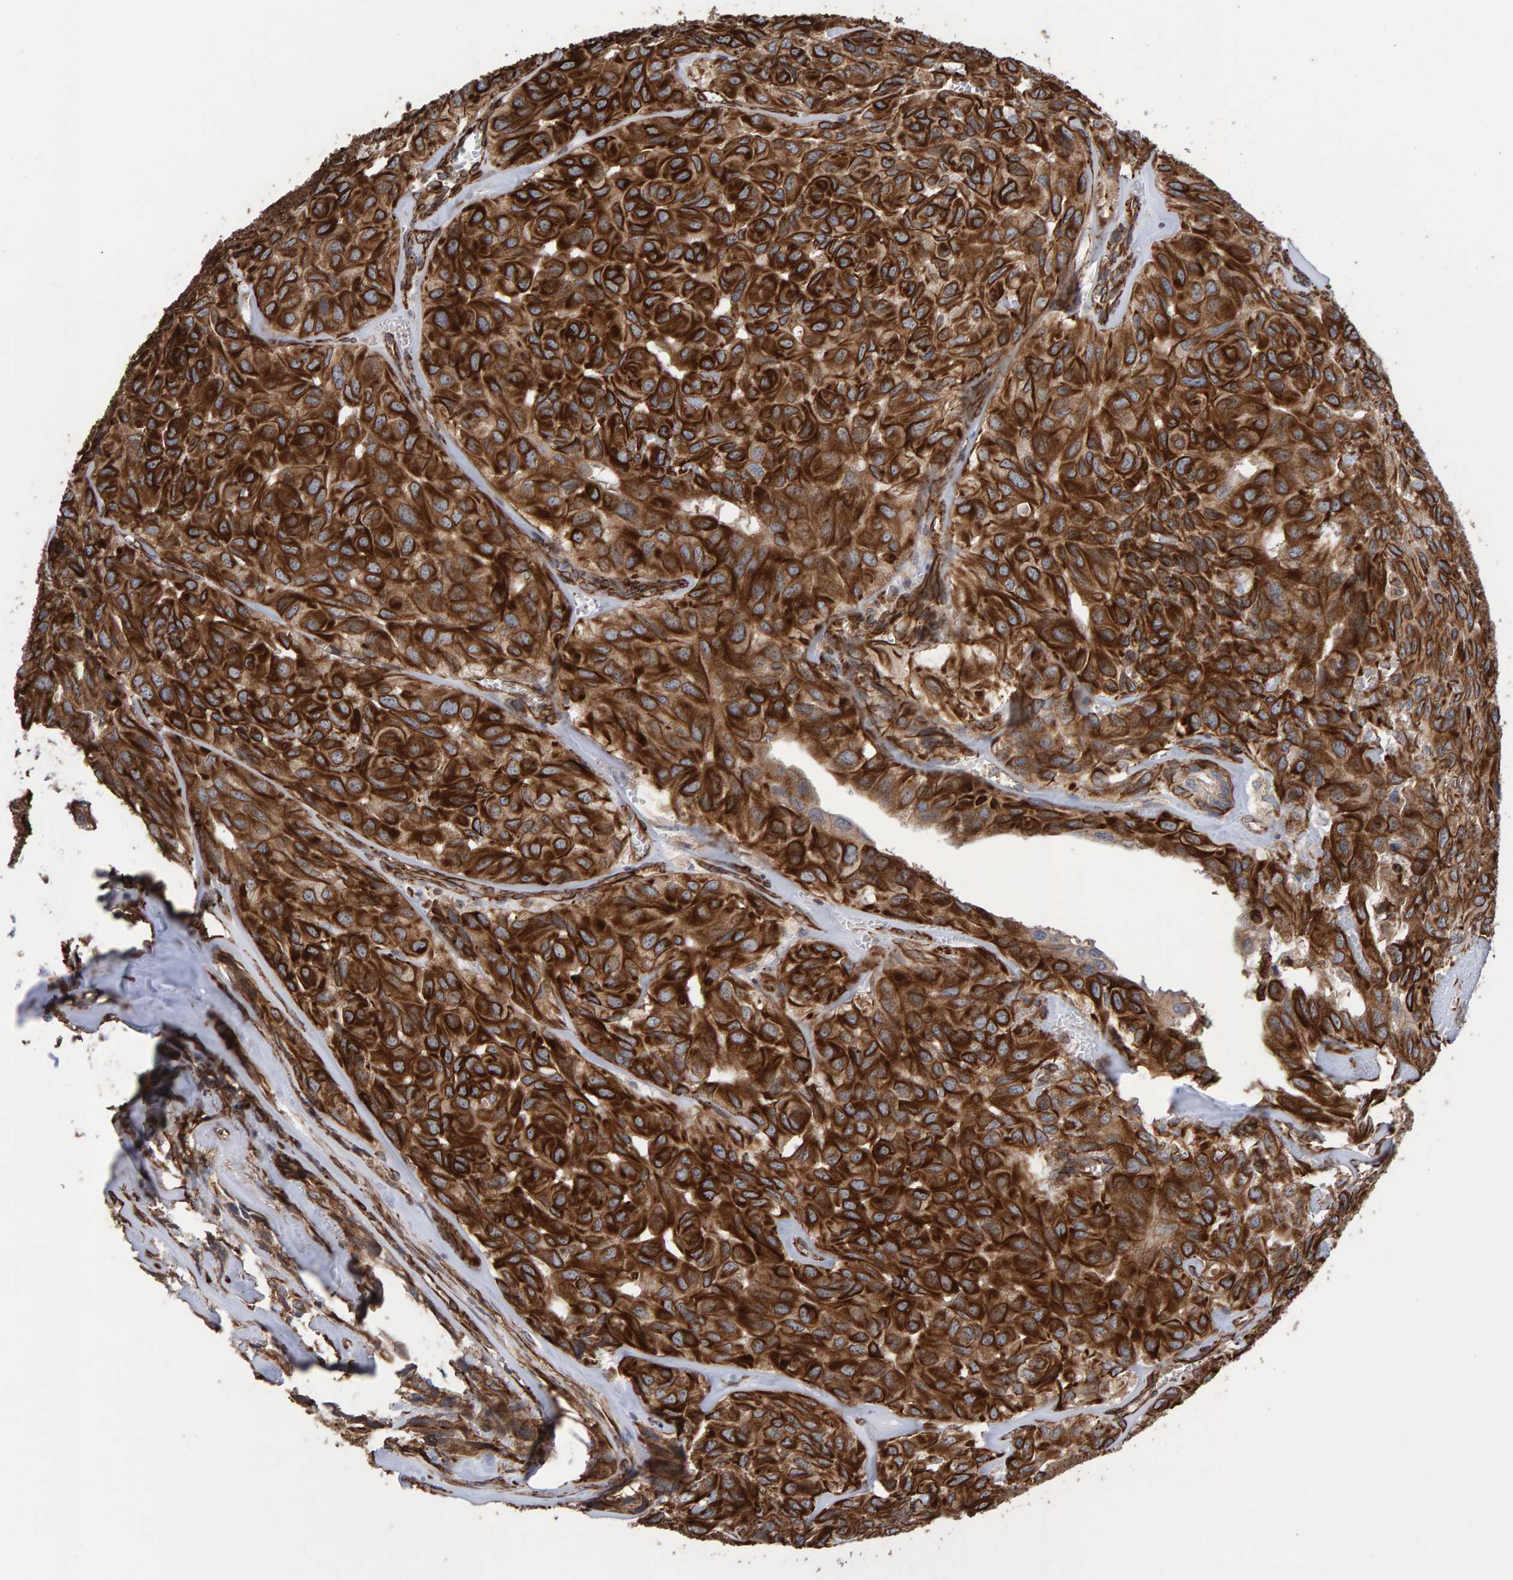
{"staining": {"intensity": "strong", "quantity": ">75%", "location": "cytoplasmic/membranous"}, "tissue": "head and neck cancer", "cell_type": "Tumor cells", "image_type": "cancer", "snomed": [{"axis": "morphology", "description": "Adenocarcinoma, NOS"}, {"axis": "topography", "description": "Salivary gland, NOS"}, {"axis": "topography", "description": "Head-Neck"}], "caption": "Brown immunohistochemical staining in human head and neck adenocarcinoma exhibits strong cytoplasmic/membranous staining in about >75% of tumor cells. (IHC, brightfield microscopy, high magnification).", "gene": "ZNF347", "patient": {"sex": "female", "age": 76}}